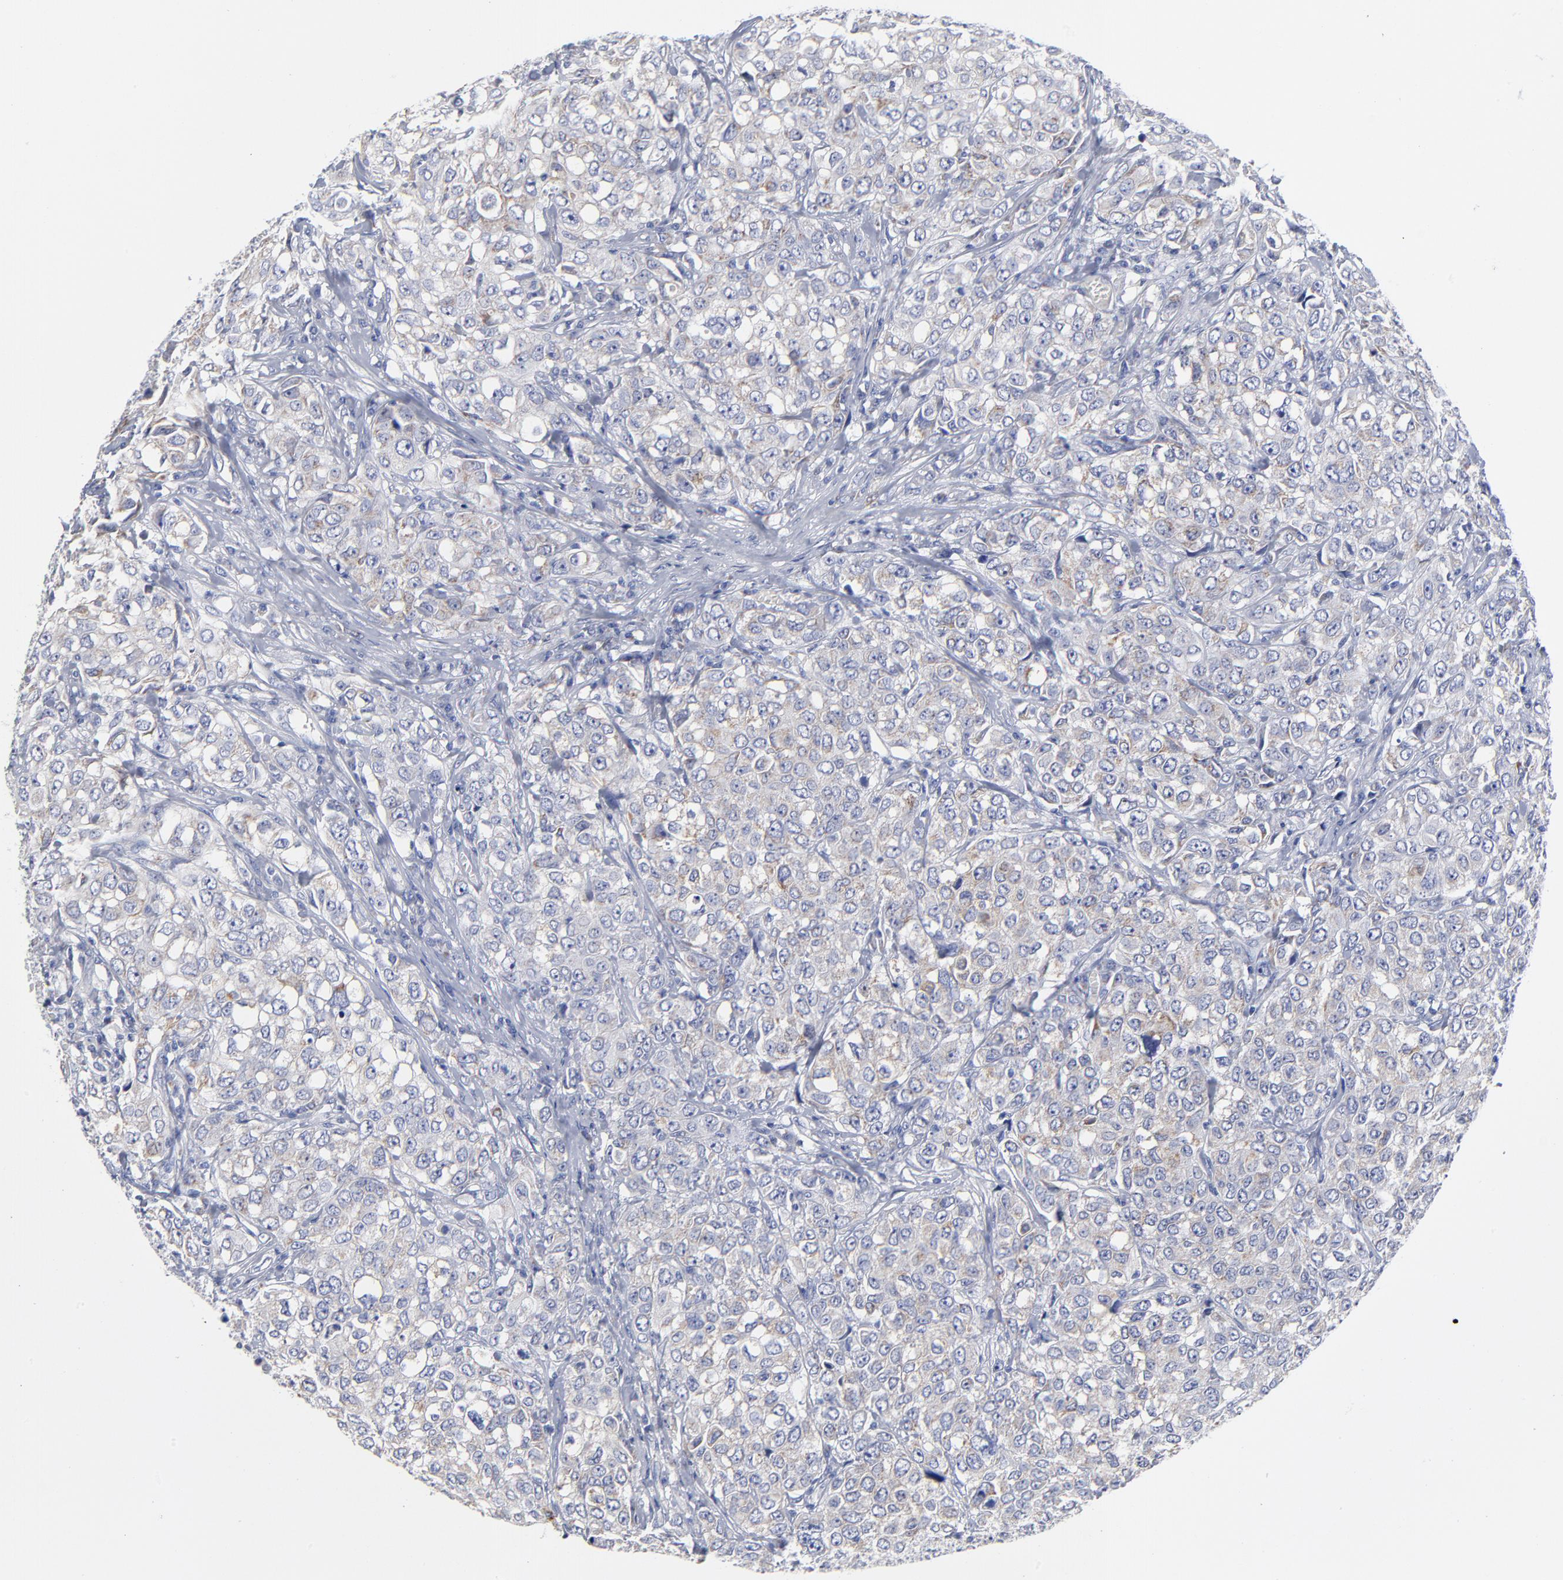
{"staining": {"intensity": "negative", "quantity": "none", "location": "none"}, "tissue": "urothelial cancer", "cell_type": "Tumor cells", "image_type": "cancer", "snomed": [{"axis": "morphology", "description": "Urothelial carcinoma, High grade"}, {"axis": "topography", "description": "Urinary bladder"}], "caption": "An immunohistochemistry histopathology image of urothelial cancer is shown. There is no staining in tumor cells of urothelial cancer.", "gene": "PTP4A1", "patient": {"sex": "female", "age": 75}}